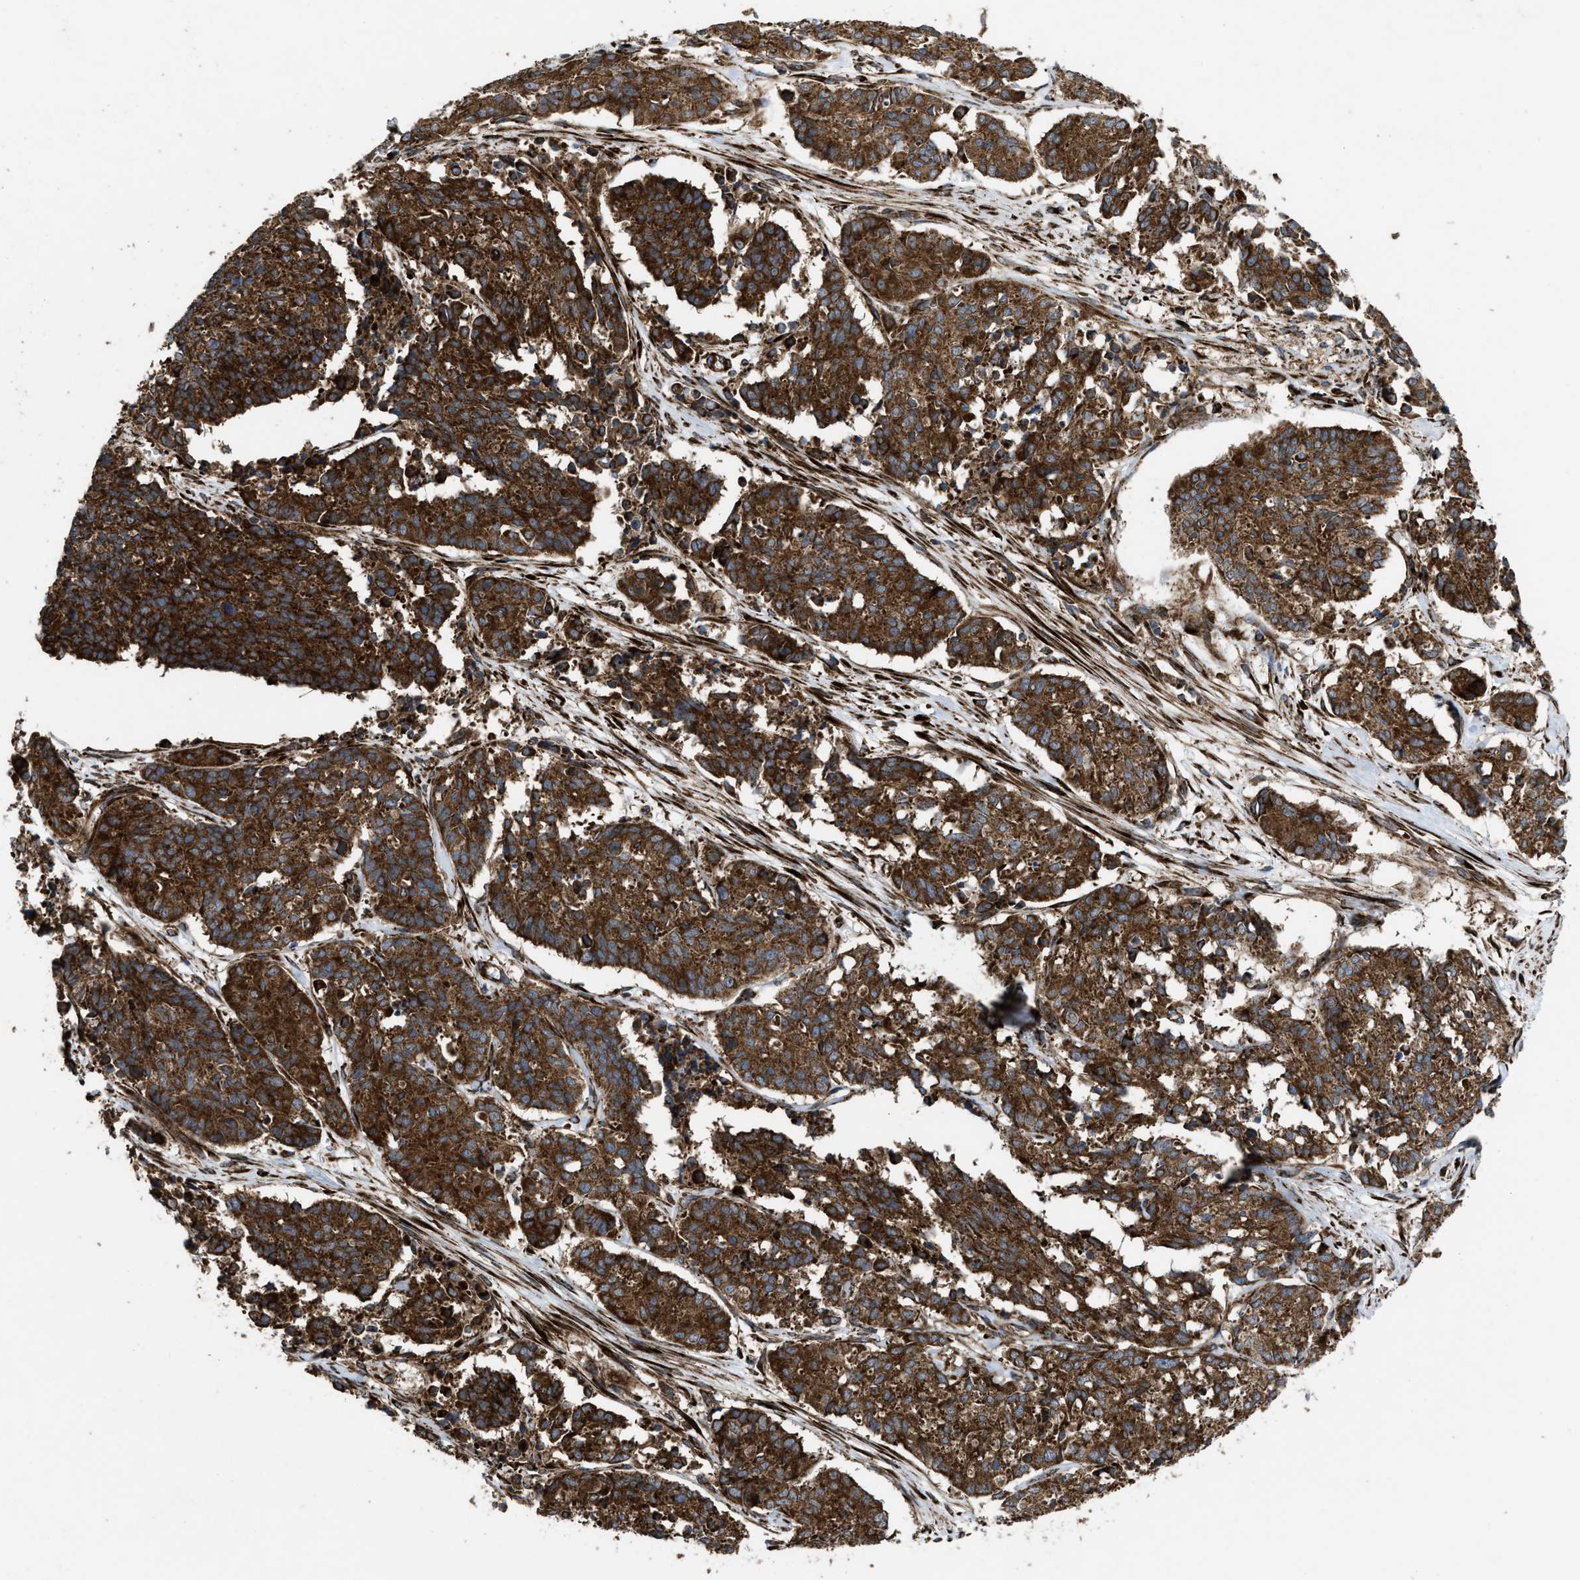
{"staining": {"intensity": "strong", "quantity": ">75%", "location": "cytoplasmic/membranous"}, "tissue": "cervical cancer", "cell_type": "Tumor cells", "image_type": "cancer", "snomed": [{"axis": "morphology", "description": "Squamous cell carcinoma, NOS"}, {"axis": "topography", "description": "Cervix"}], "caption": "This photomicrograph reveals IHC staining of cervical cancer, with high strong cytoplasmic/membranous expression in about >75% of tumor cells.", "gene": "PER3", "patient": {"sex": "female", "age": 35}}